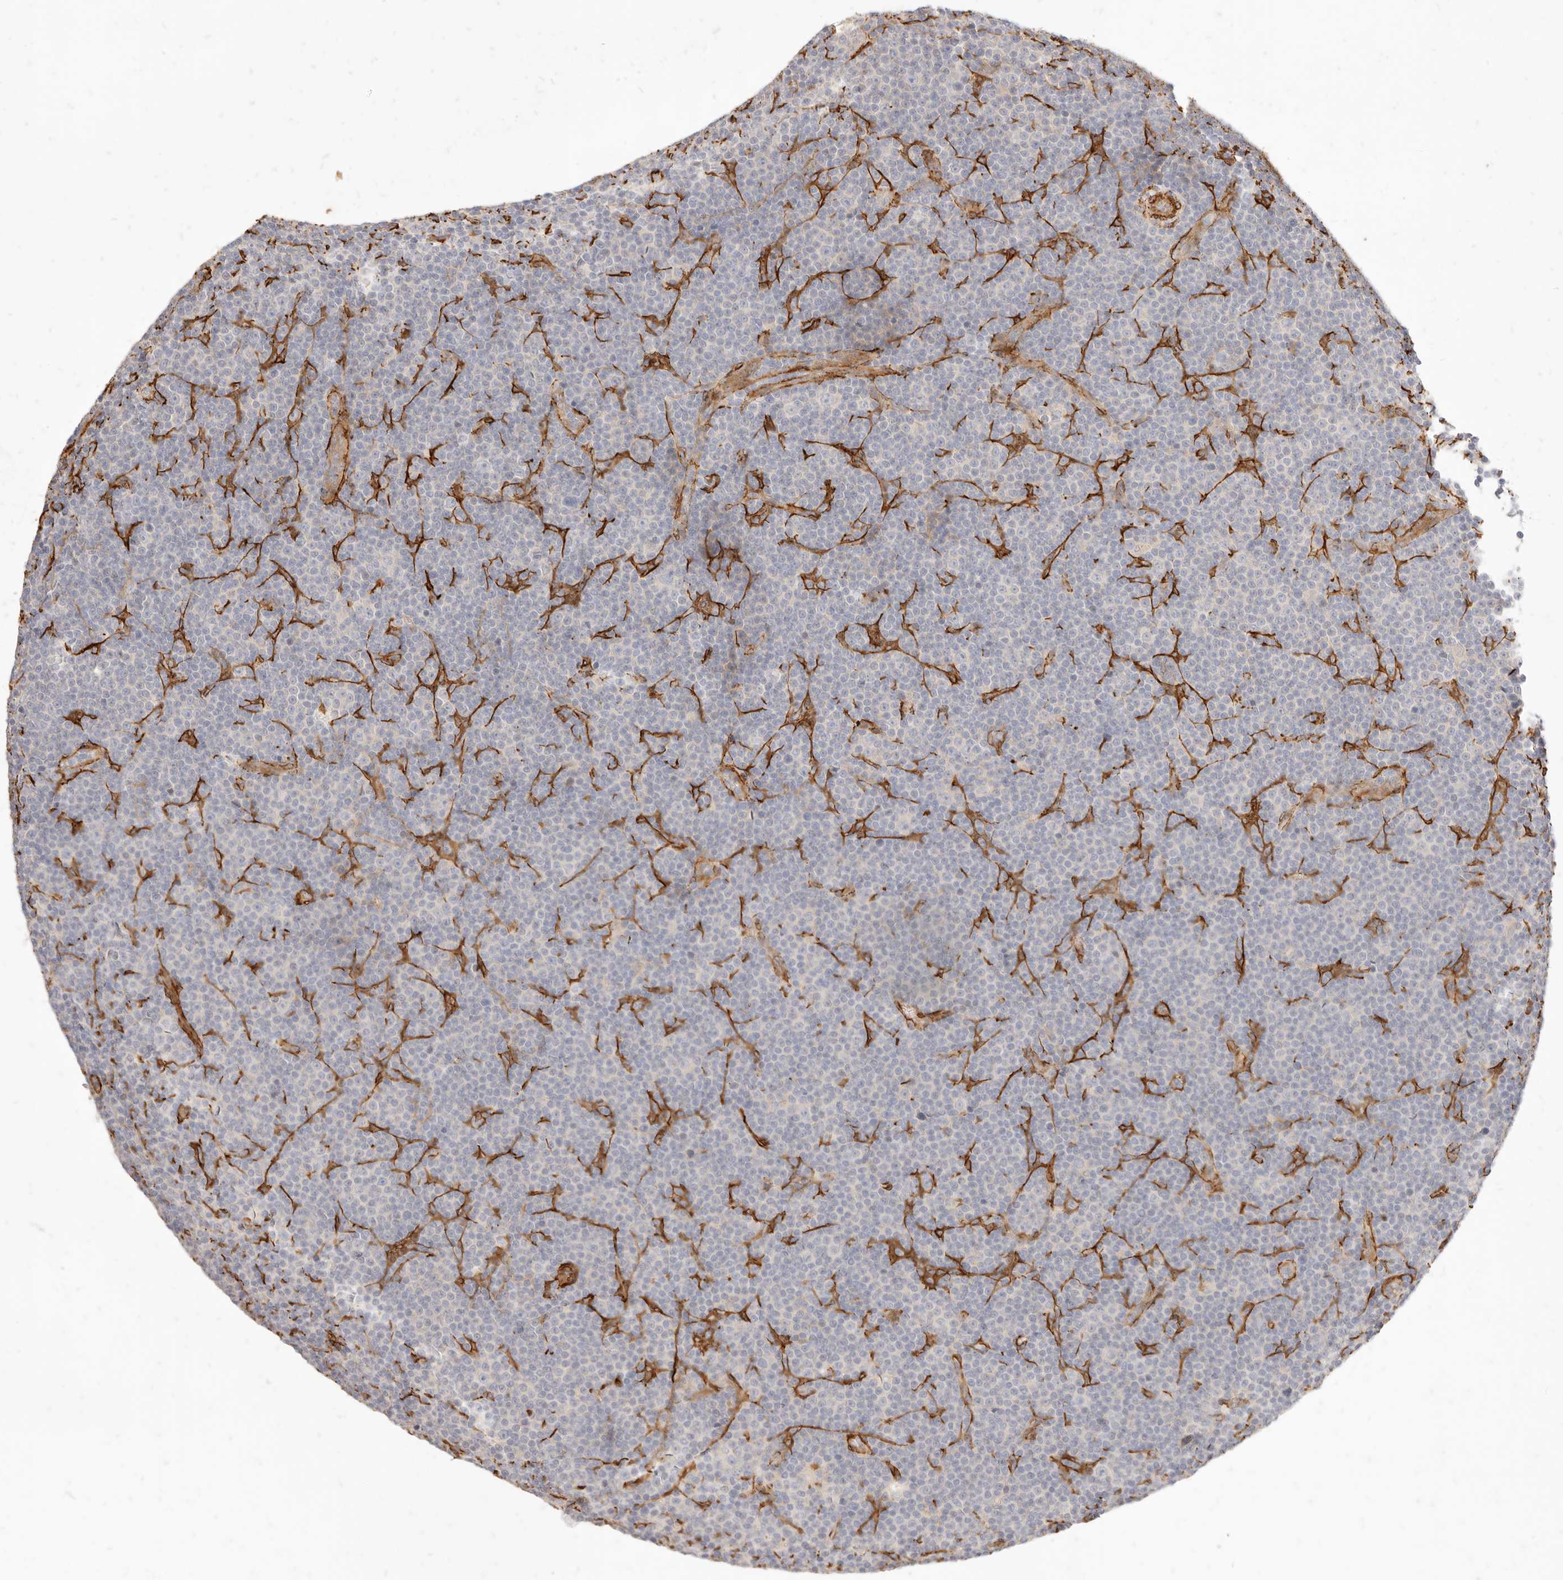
{"staining": {"intensity": "negative", "quantity": "none", "location": "none"}, "tissue": "lymphoma", "cell_type": "Tumor cells", "image_type": "cancer", "snomed": [{"axis": "morphology", "description": "Malignant lymphoma, non-Hodgkin's type, Low grade"}, {"axis": "topography", "description": "Lymph node"}], "caption": "A micrograph of lymphoma stained for a protein shows no brown staining in tumor cells.", "gene": "TMTC2", "patient": {"sex": "female", "age": 67}}